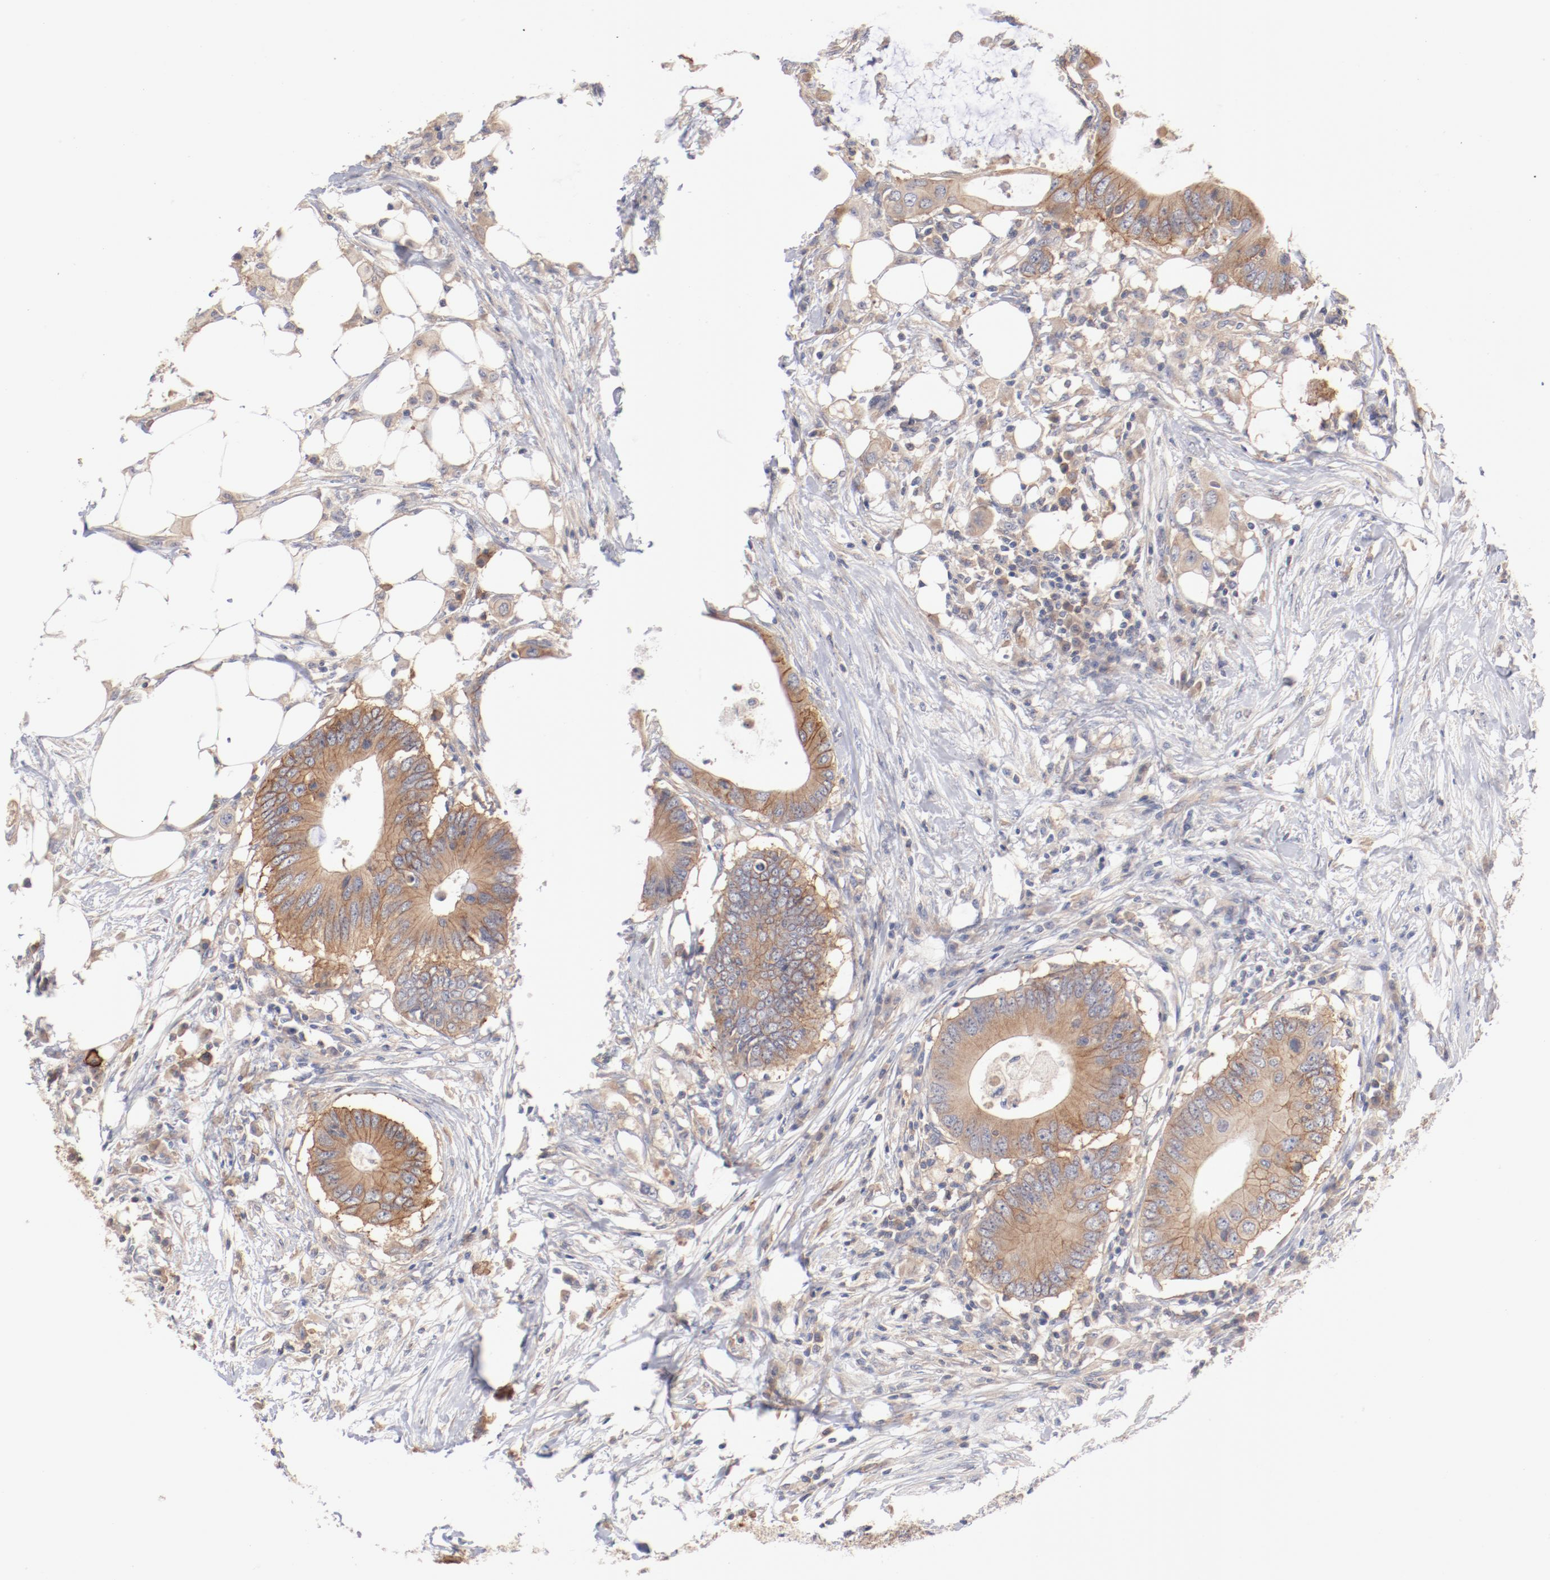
{"staining": {"intensity": "moderate", "quantity": ">75%", "location": "cytoplasmic/membranous"}, "tissue": "colorectal cancer", "cell_type": "Tumor cells", "image_type": "cancer", "snomed": [{"axis": "morphology", "description": "Adenocarcinoma, NOS"}, {"axis": "topography", "description": "Colon"}], "caption": "Human colorectal cancer stained with a protein marker demonstrates moderate staining in tumor cells.", "gene": "SETD3", "patient": {"sex": "male", "age": 71}}